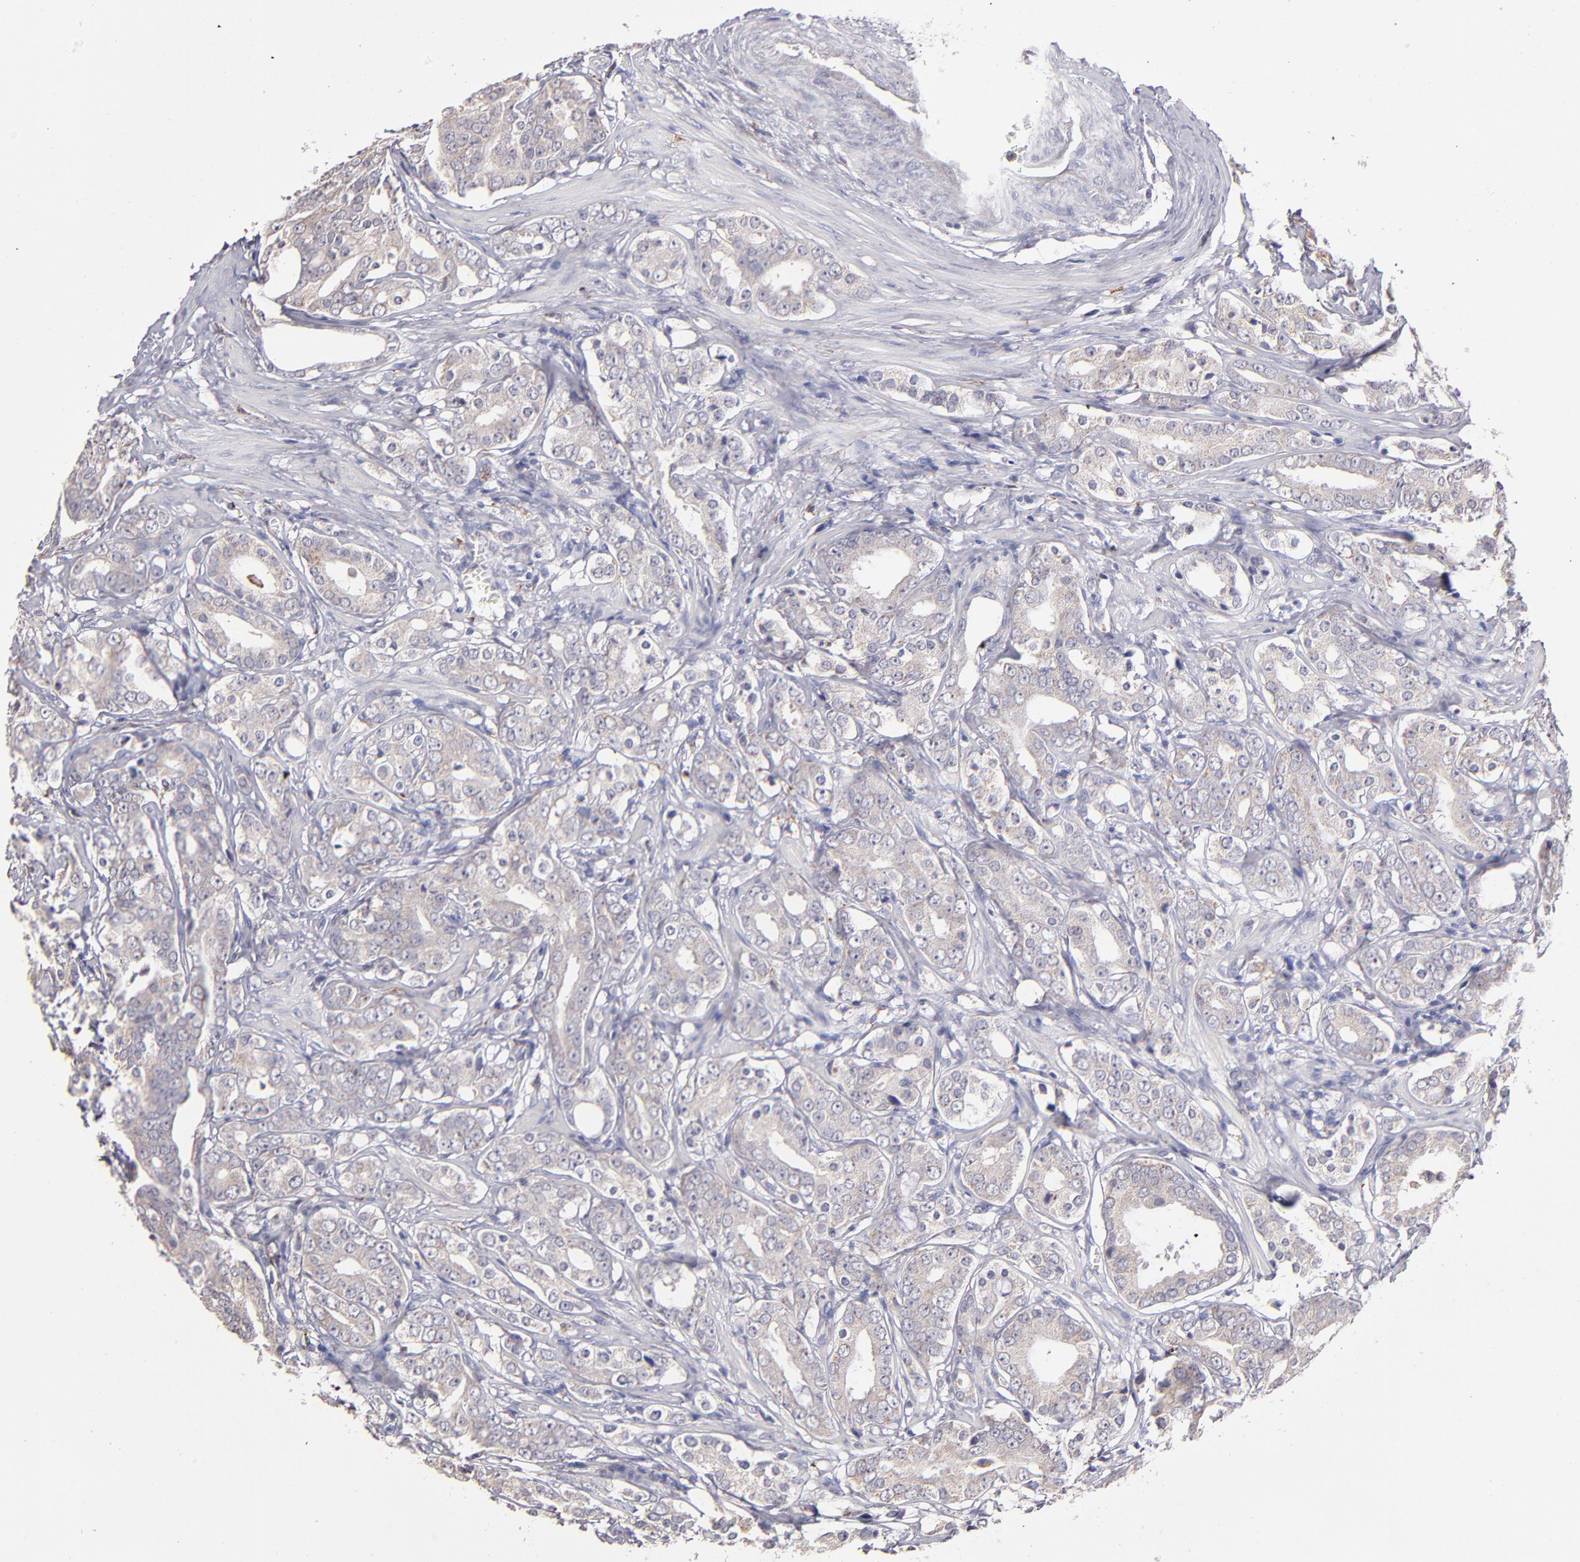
{"staining": {"intensity": "weak", "quantity": "25%-75%", "location": "cytoplasmic/membranous"}, "tissue": "prostate cancer", "cell_type": "Tumor cells", "image_type": "cancer", "snomed": [{"axis": "morphology", "description": "Adenocarcinoma, Low grade"}, {"axis": "topography", "description": "Prostate"}], "caption": "Immunohistochemical staining of human prostate cancer displays weak cytoplasmic/membranous protein expression in about 25%-75% of tumor cells. (Brightfield microscopy of DAB IHC at high magnification).", "gene": "GLDC", "patient": {"sex": "male", "age": 59}}